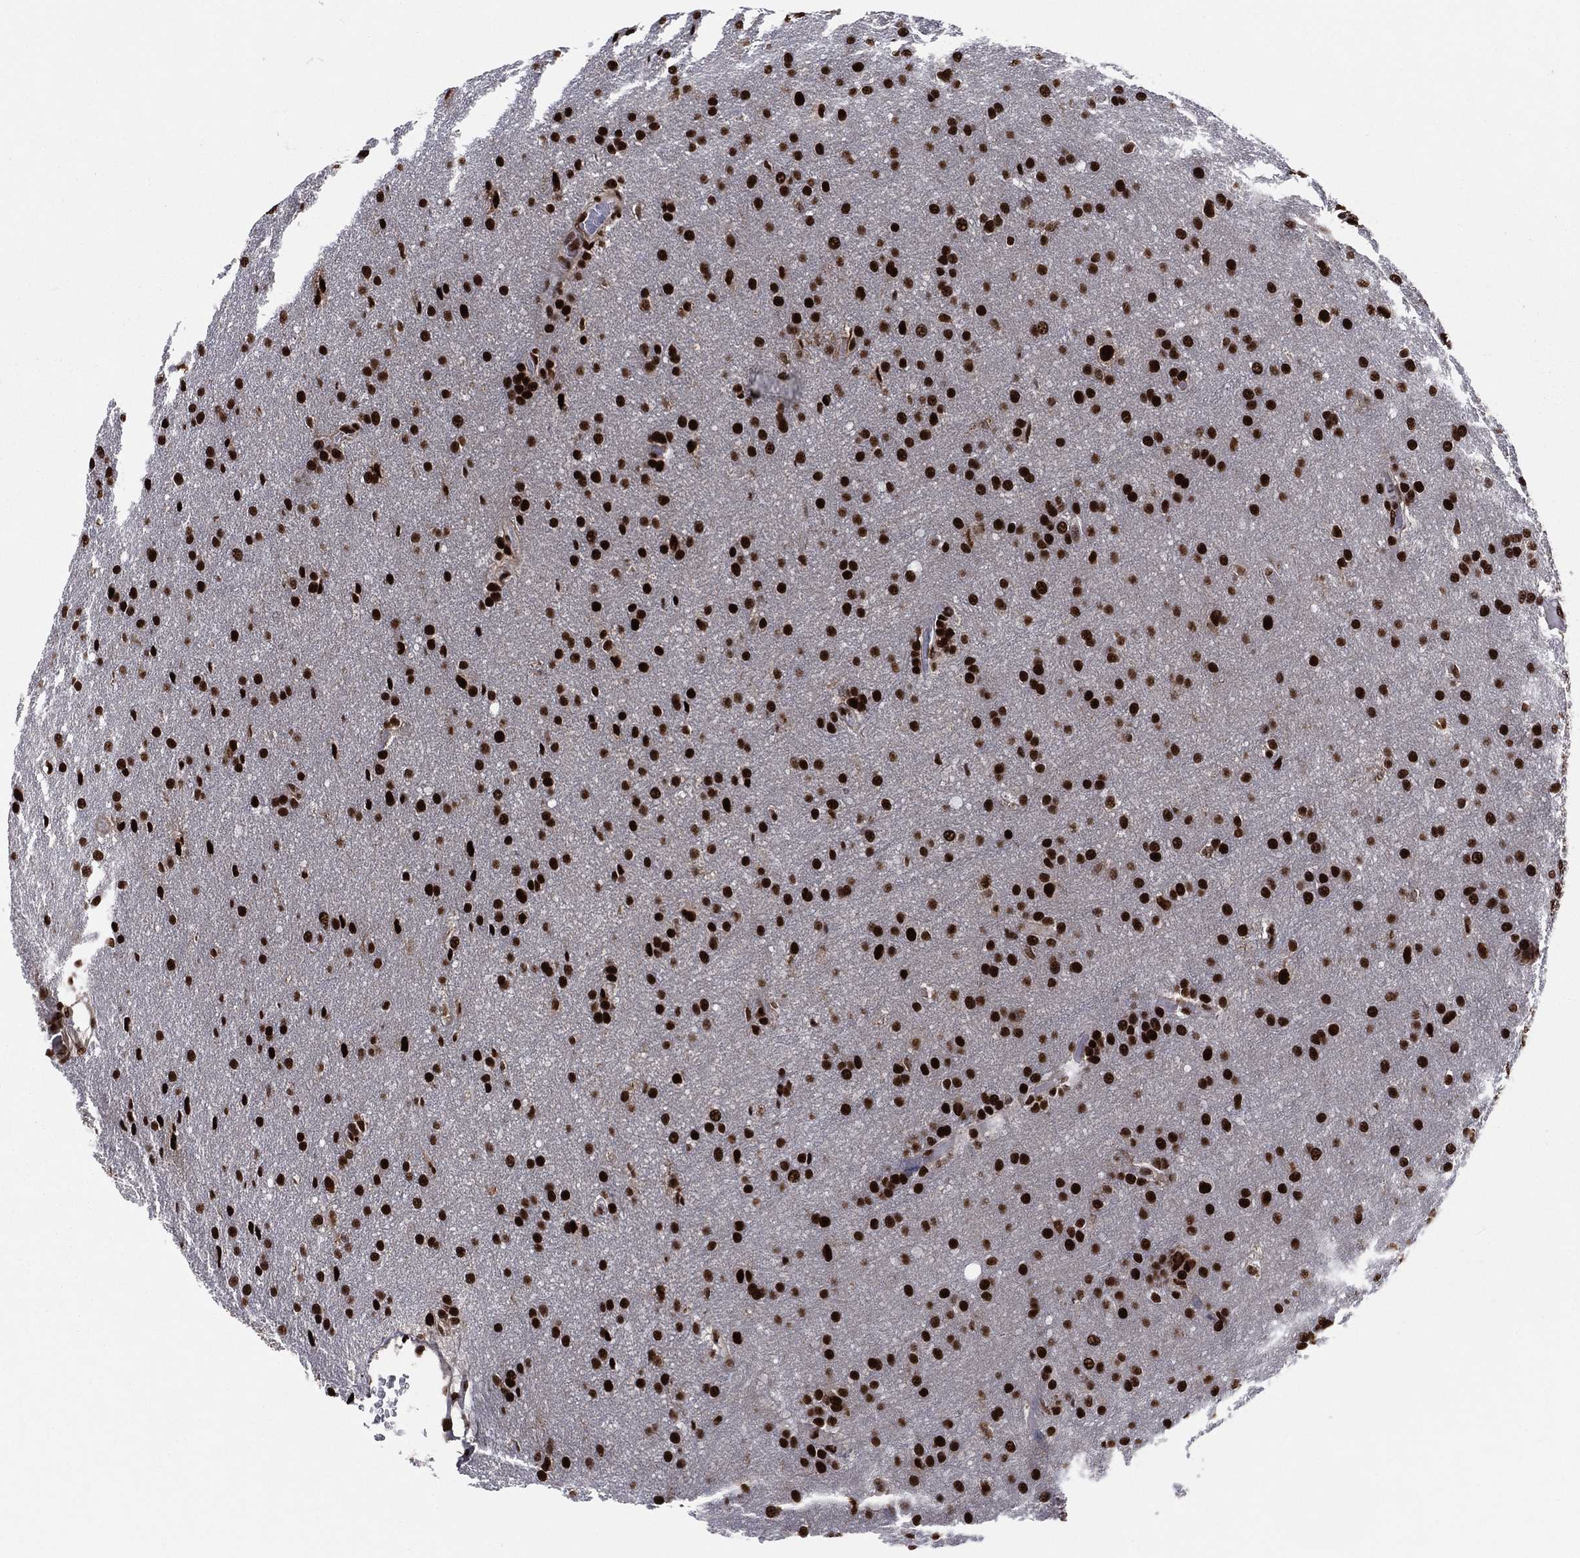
{"staining": {"intensity": "strong", "quantity": ">75%", "location": "nuclear"}, "tissue": "glioma", "cell_type": "Tumor cells", "image_type": "cancer", "snomed": [{"axis": "morphology", "description": "Glioma, malignant, Low grade"}, {"axis": "topography", "description": "Brain"}], "caption": "Immunohistochemistry of malignant glioma (low-grade) demonstrates high levels of strong nuclear positivity in approximately >75% of tumor cells. (brown staining indicates protein expression, while blue staining denotes nuclei).", "gene": "TP53BP1", "patient": {"sex": "female", "age": 32}}